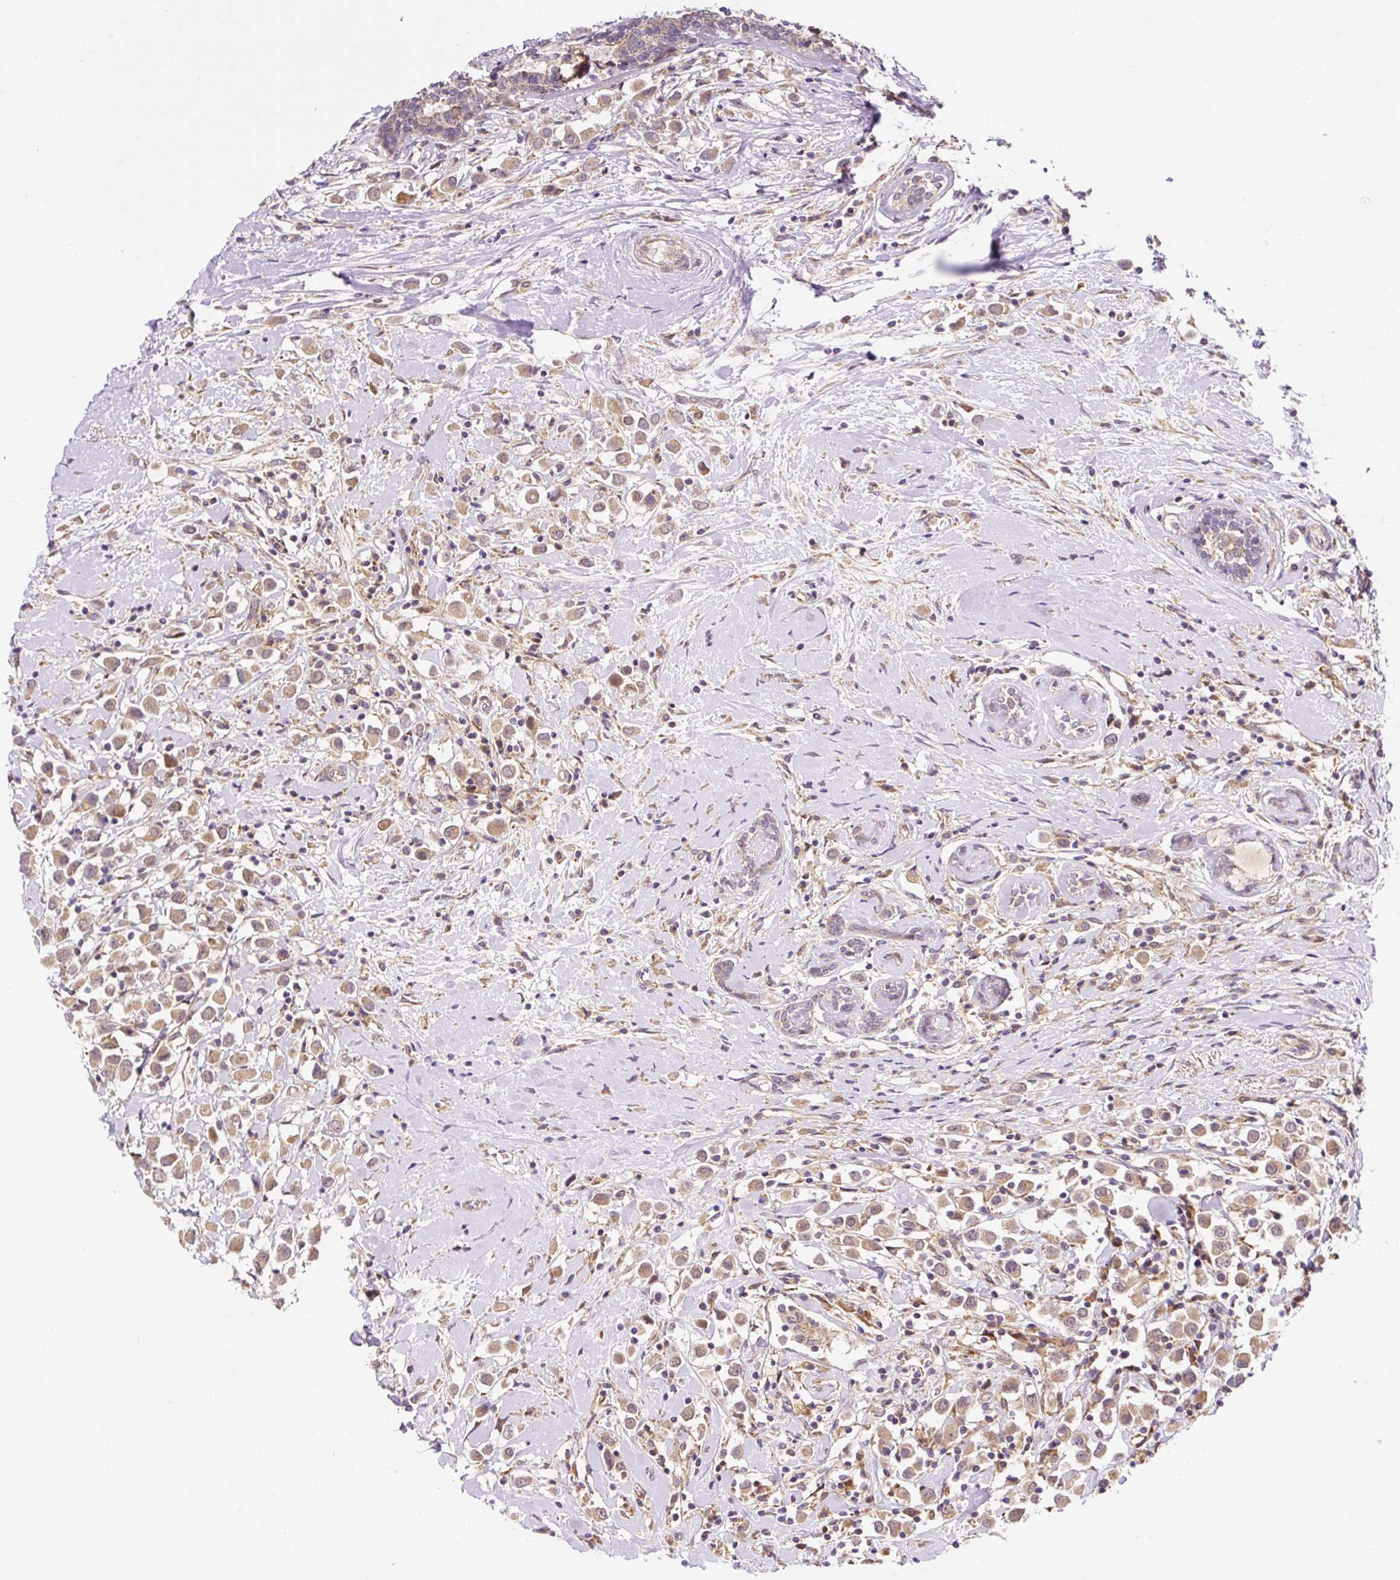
{"staining": {"intensity": "moderate", "quantity": ">75%", "location": "cytoplasmic/membranous"}, "tissue": "breast cancer", "cell_type": "Tumor cells", "image_type": "cancer", "snomed": [{"axis": "morphology", "description": "Duct carcinoma"}, {"axis": "topography", "description": "Breast"}], "caption": "Breast cancer was stained to show a protein in brown. There is medium levels of moderate cytoplasmic/membranous positivity in approximately >75% of tumor cells.", "gene": "TRIAP1", "patient": {"sex": "female", "age": 87}}